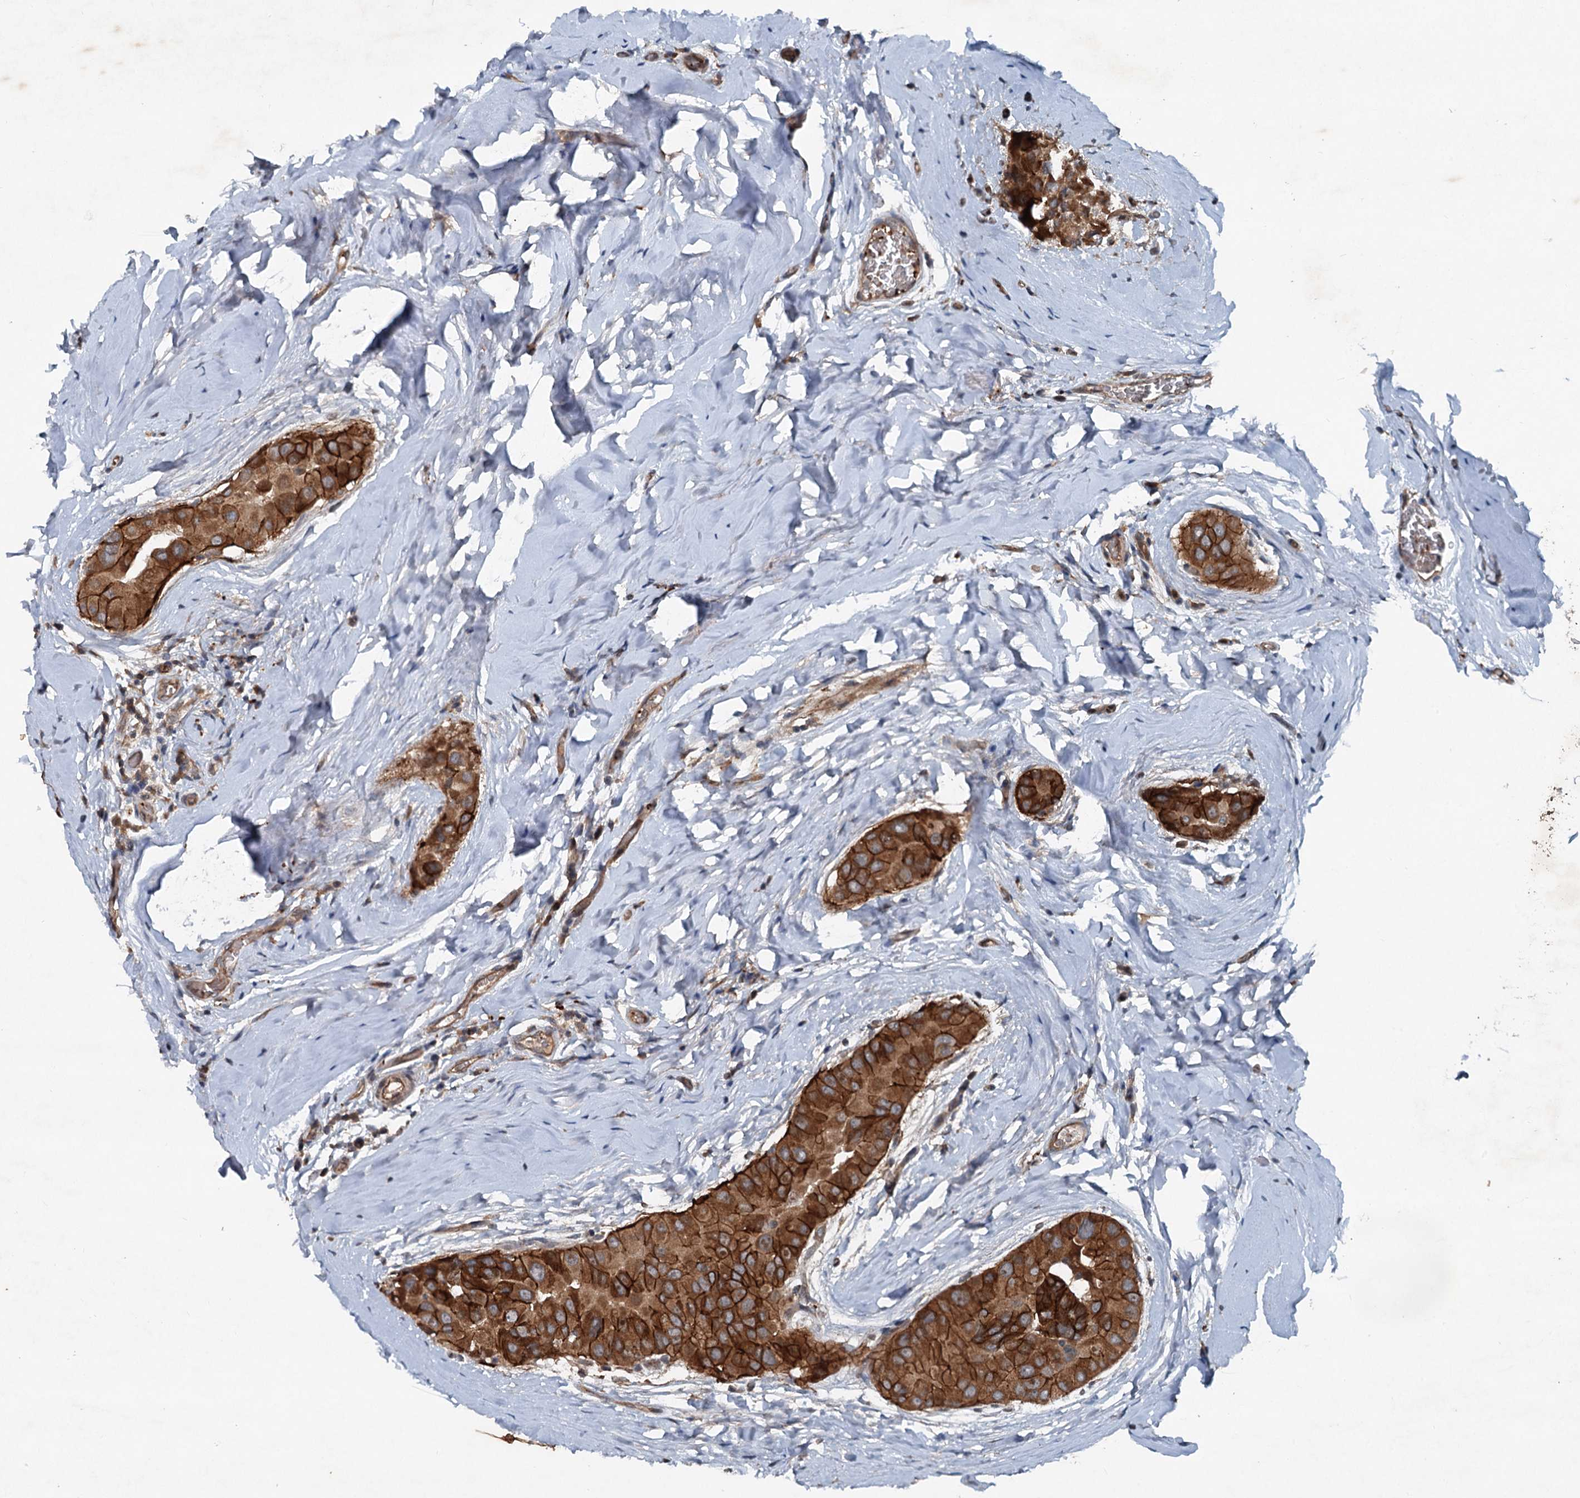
{"staining": {"intensity": "strong", "quantity": ">75%", "location": "cytoplasmic/membranous"}, "tissue": "thyroid cancer", "cell_type": "Tumor cells", "image_type": "cancer", "snomed": [{"axis": "morphology", "description": "Papillary adenocarcinoma, NOS"}, {"axis": "topography", "description": "Thyroid gland"}], "caption": "IHC (DAB (3,3'-diaminobenzidine)) staining of papillary adenocarcinoma (thyroid) displays strong cytoplasmic/membranous protein expression in approximately >75% of tumor cells.", "gene": "N4BP2L2", "patient": {"sex": "male", "age": 33}}